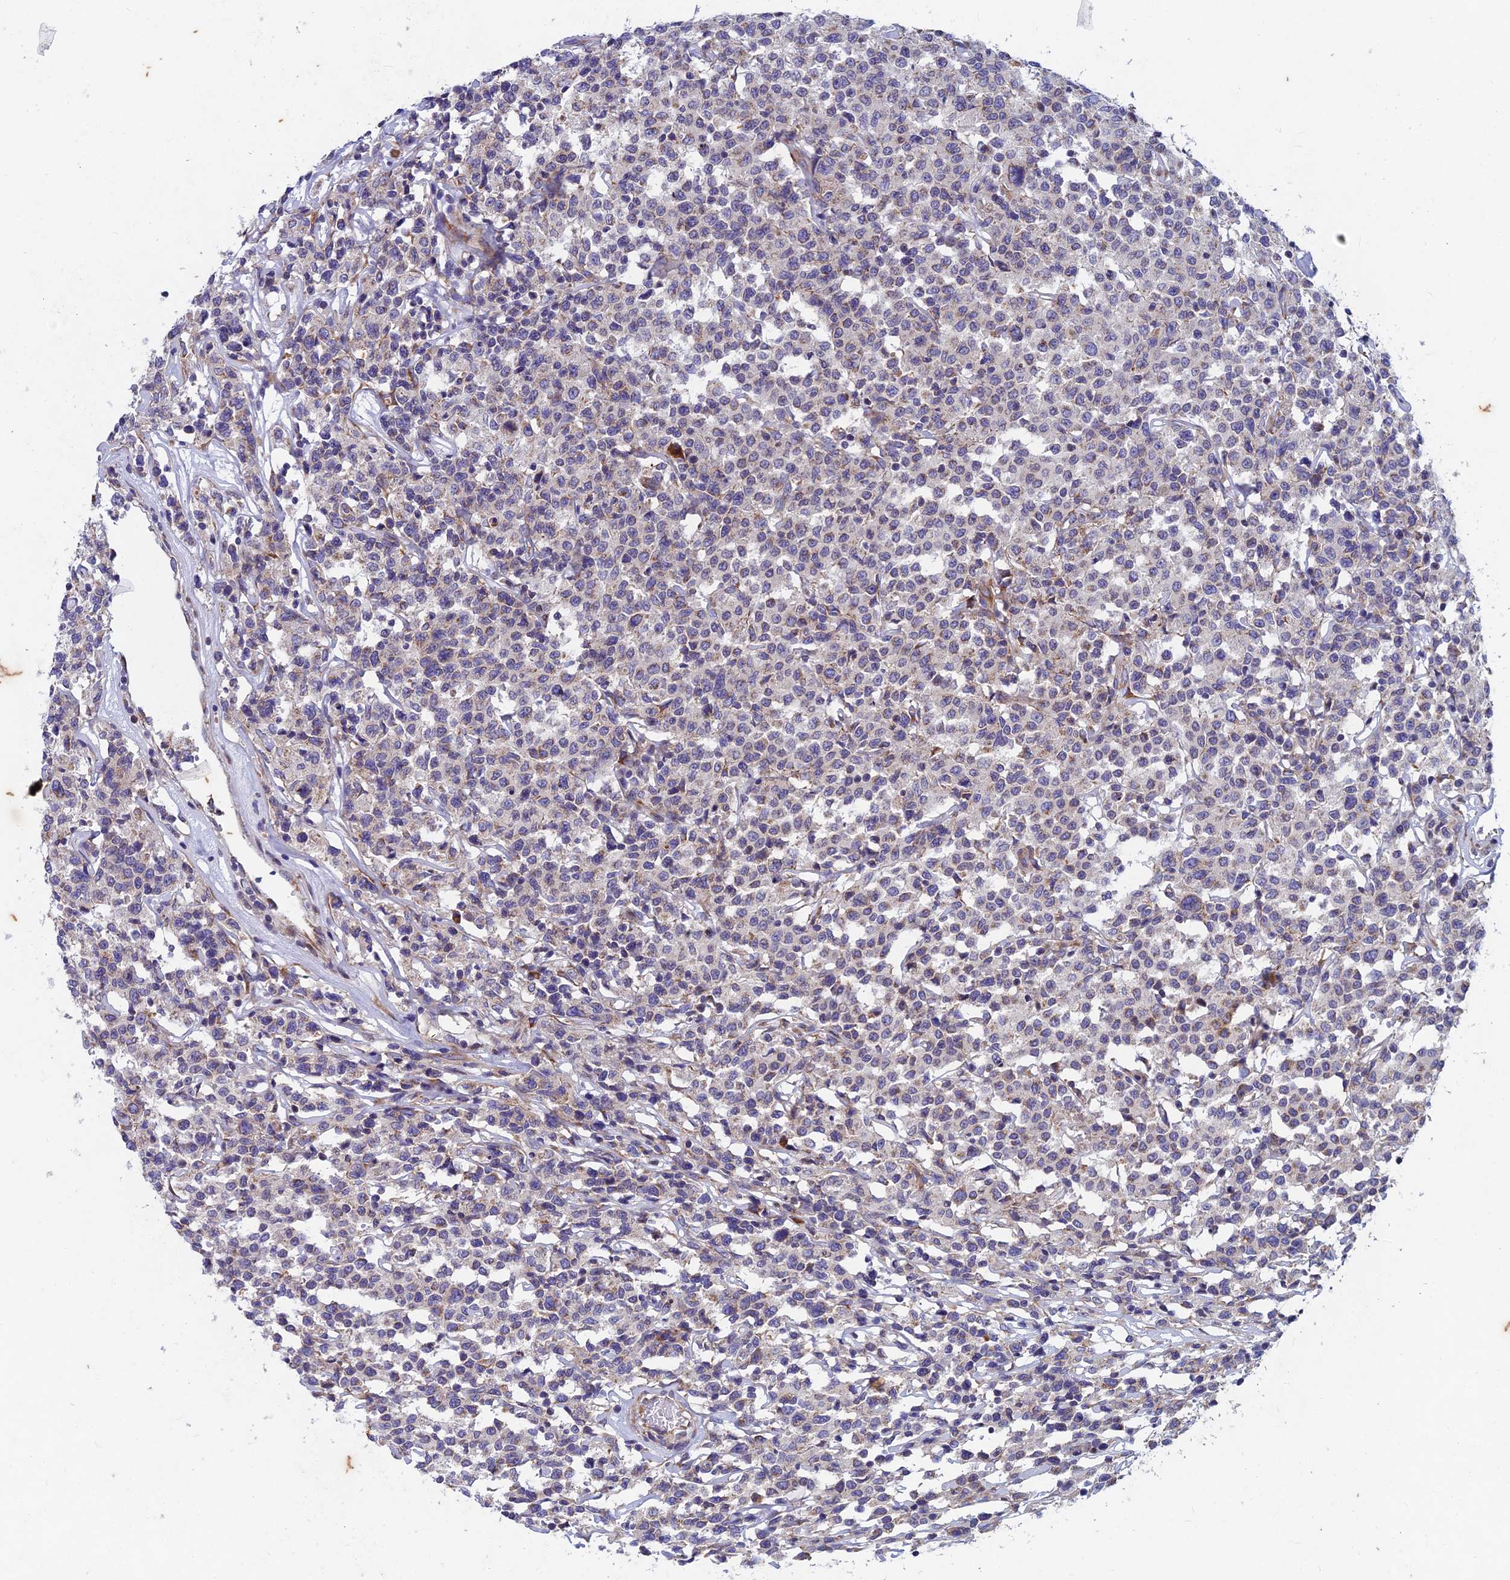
{"staining": {"intensity": "negative", "quantity": "none", "location": "none"}, "tissue": "lymphoma", "cell_type": "Tumor cells", "image_type": "cancer", "snomed": [{"axis": "morphology", "description": "Malignant lymphoma, non-Hodgkin's type, Low grade"}, {"axis": "topography", "description": "Small intestine"}], "caption": "Immunohistochemical staining of human low-grade malignant lymphoma, non-Hodgkin's type displays no significant expression in tumor cells. Nuclei are stained in blue.", "gene": "AP4S1", "patient": {"sex": "female", "age": 59}}